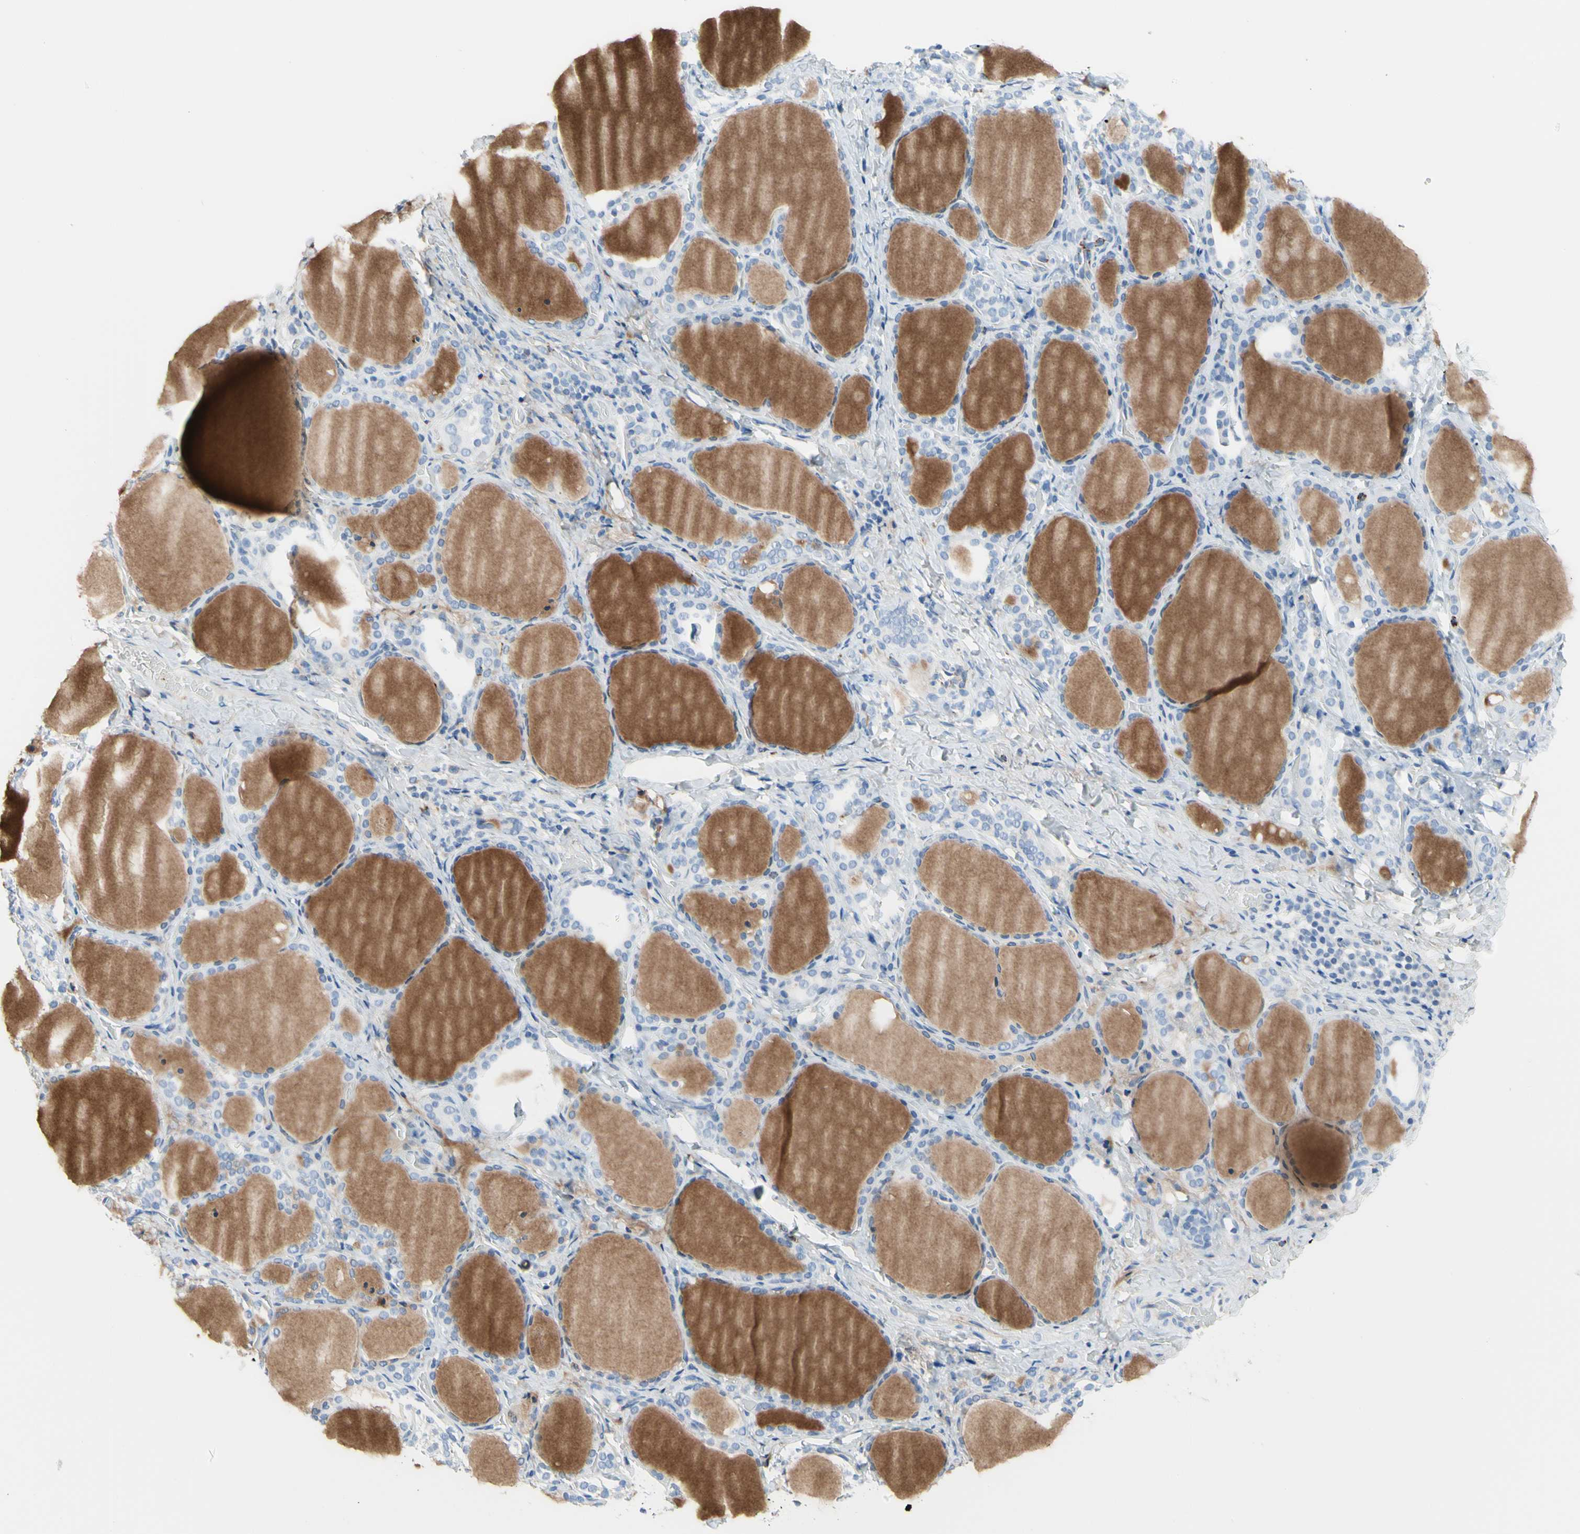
{"staining": {"intensity": "negative", "quantity": "none", "location": "none"}, "tissue": "thyroid gland", "cell_type": "Glandular cells", "image_type": "normal", "snomed": [{"axis": "morphology", "description": "Normal tissue, NOS"}, {"axis": "morphology", "description": "Papillary adenocarcinoma, NOS"}, {"axis": "topography", "description": "Thyroid gland"}], "caption": "Immunohistochemistry (IHC) micrograph of unremarkable thyroid gland stained for a protein (brown), which exhibits no positivity in glandular cells.", "gene": "CYSLTR1", "patient": {"sex": "female", "age": 30}}